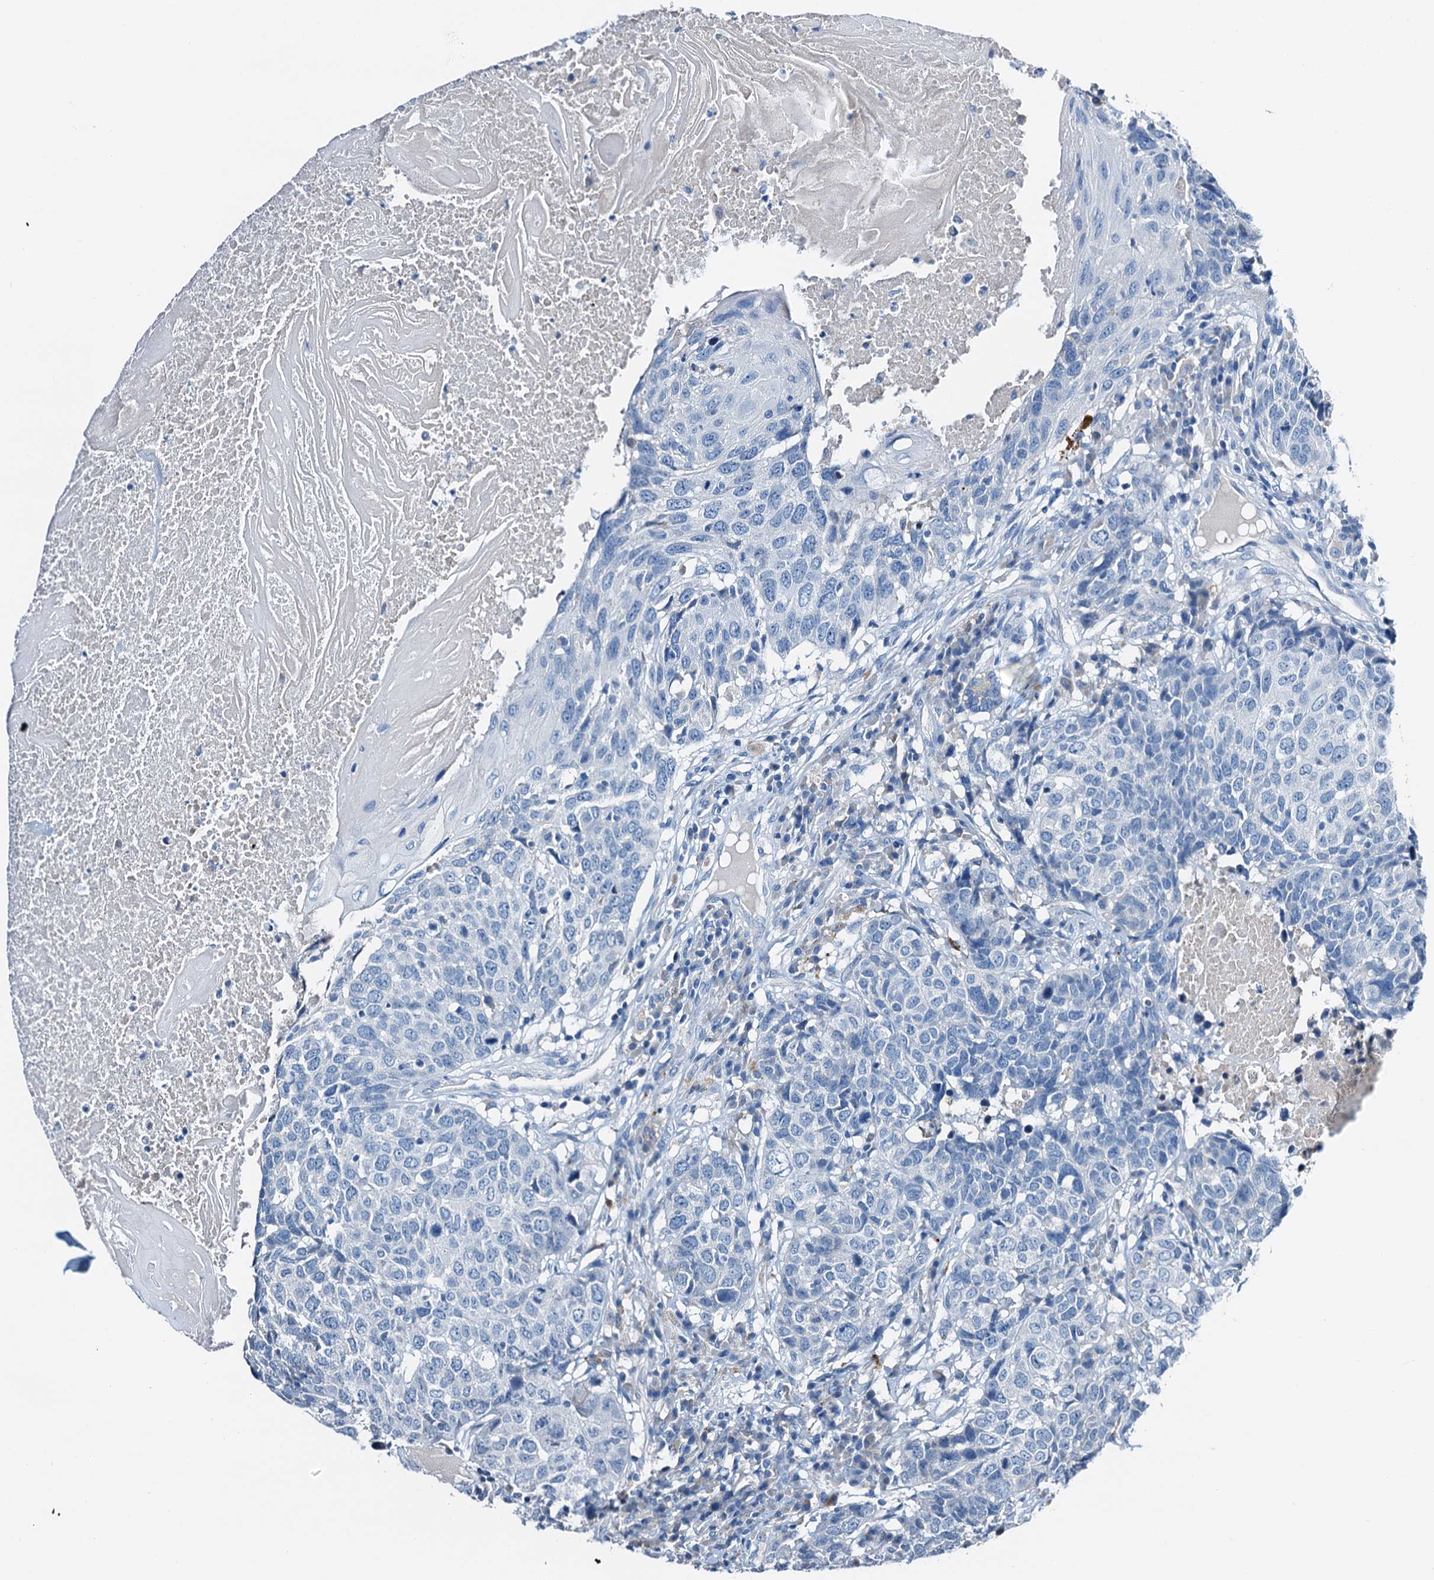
{"staining": {"intensity": "negative", "quantity": "none", "location": "none"}, "tissue": "head and neck cancer", "cell_type": "Tumor cells", "image_type": "cancer", "snomed": [{"axis": "morphology", "description": "Squamous cell carcinoma, NOS"}, {"axis": "topography", "description": "Head-Neck"}], "caption": "The histopathology image exhibits no staining of tumor cells in head and neck squamous cell carcinoma.", "gene": "C1QTNF4", "patient": {"sex": "male", "age": 66}}